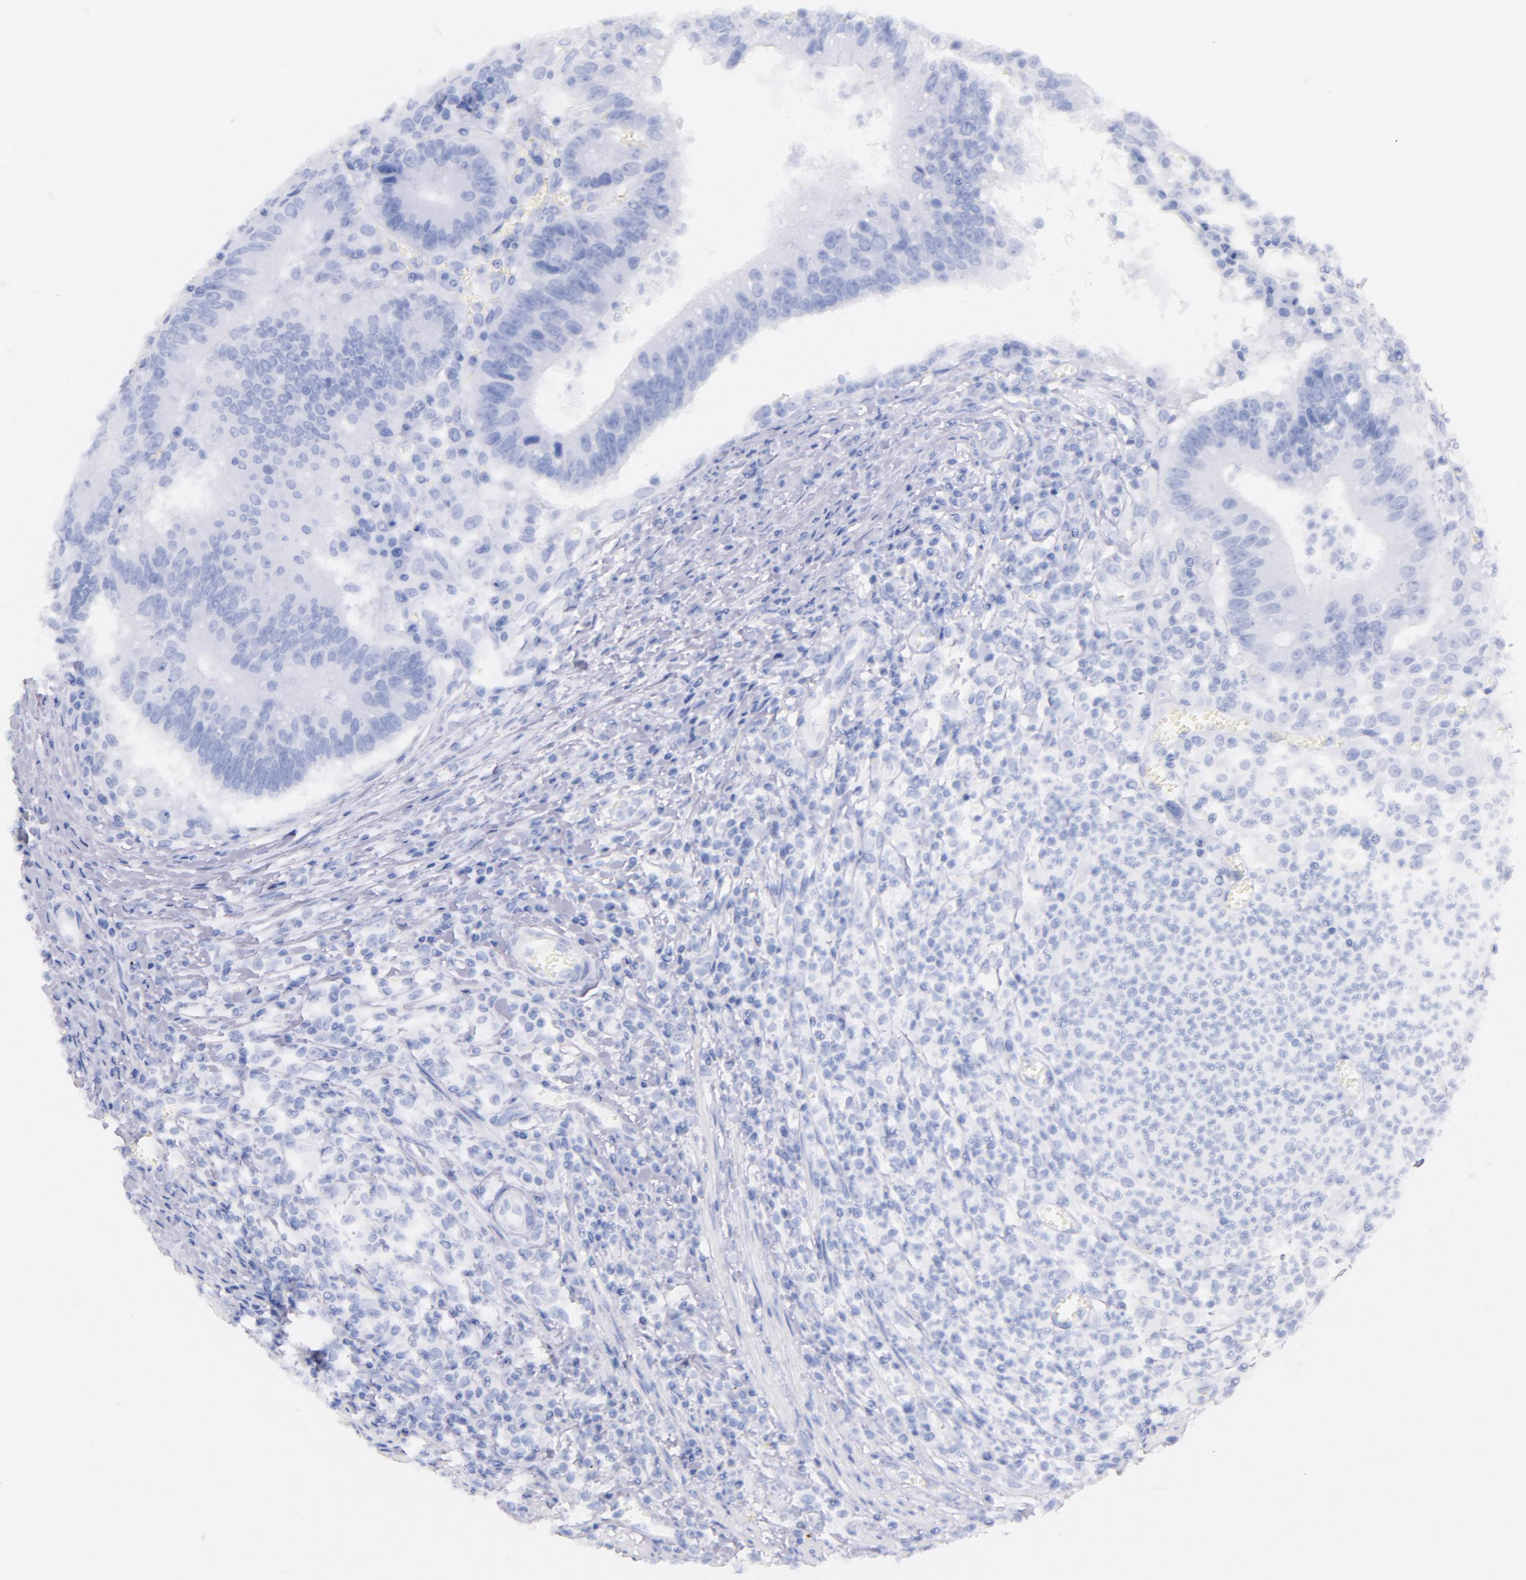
{"staining": {"intensity": "negative", "quantity": "none", "location": "none"}, "tissue": "colorectal cancer", "cell_type": "Tumor cells", "image_type": "cancer", "snomed": [{"axis": "morphology", "description": "Adenocarcinoma, NOS"}, {"axis": "topography", "description": "Rectum"}], "caption": "Immunohistochemistry (IHC) image of human colorectal cancer (adenocarcinoma) stained for a protein (brown), which displays no staining in tumor cells.", "gene": "CD44", "patient": {"sex": "female", "age": 81}}